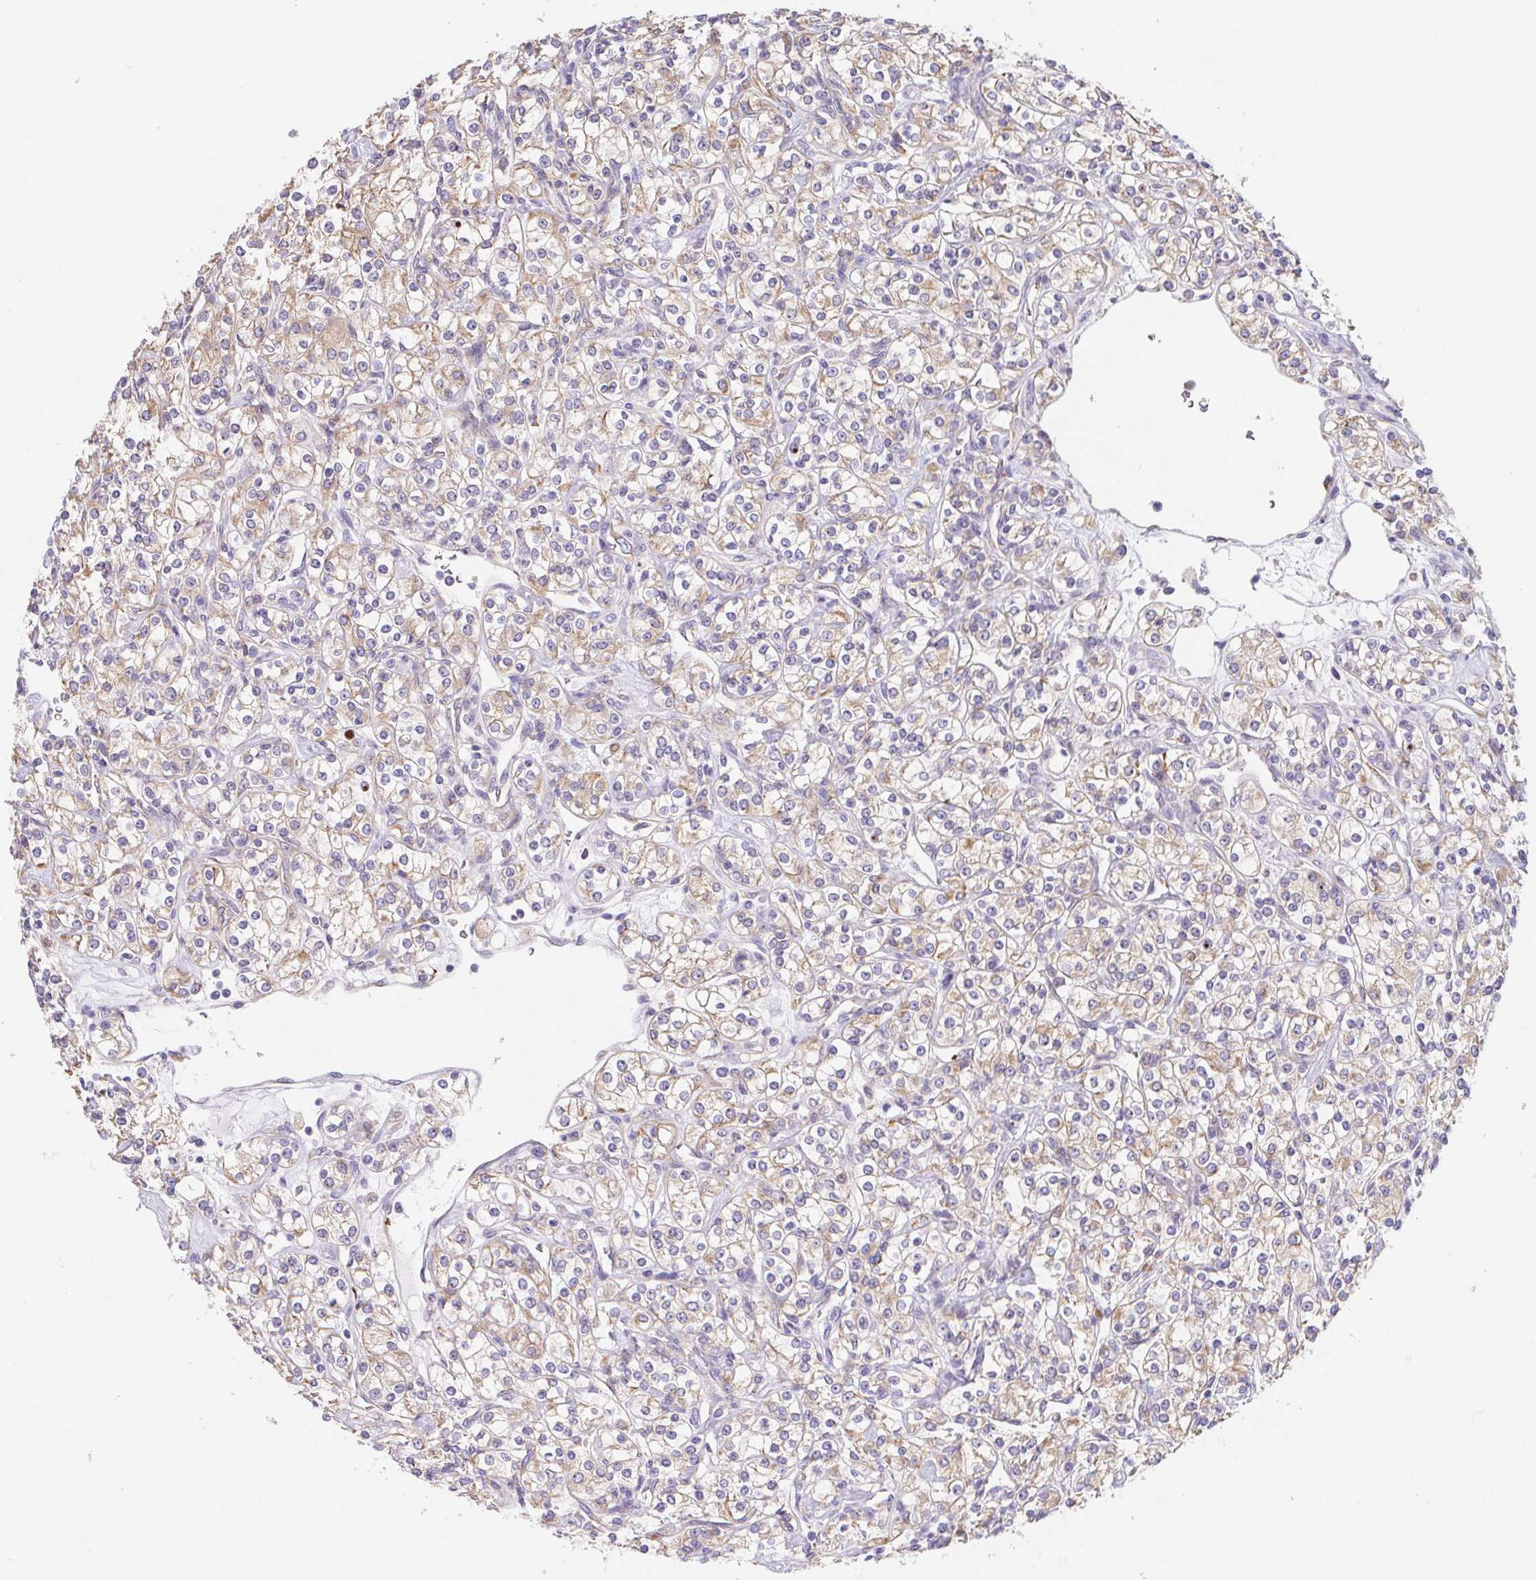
{"staining": {"intensity": "weak", "quantity": ">75%", "location": "cytoplasmic/membranous"}, "tissue": "renal cancer", "cell_type": "Tumor cells", "image_type": "cancer", "snomed": [{"axis": "morphology", "description": "Adenocarcinoma, NOS"}, {"axis": "topography", "description": "Kidney"}], "caption": "This photomicrograph reveals immunohistochemistry (IHC) staining of renal cancer (adenocarcinoma), with low weak cytoplasmic/membranous expression in approximately >75% of tumor cells.", "gene": "ADAM8", "patient": {"sex": "male", "age": 77}}